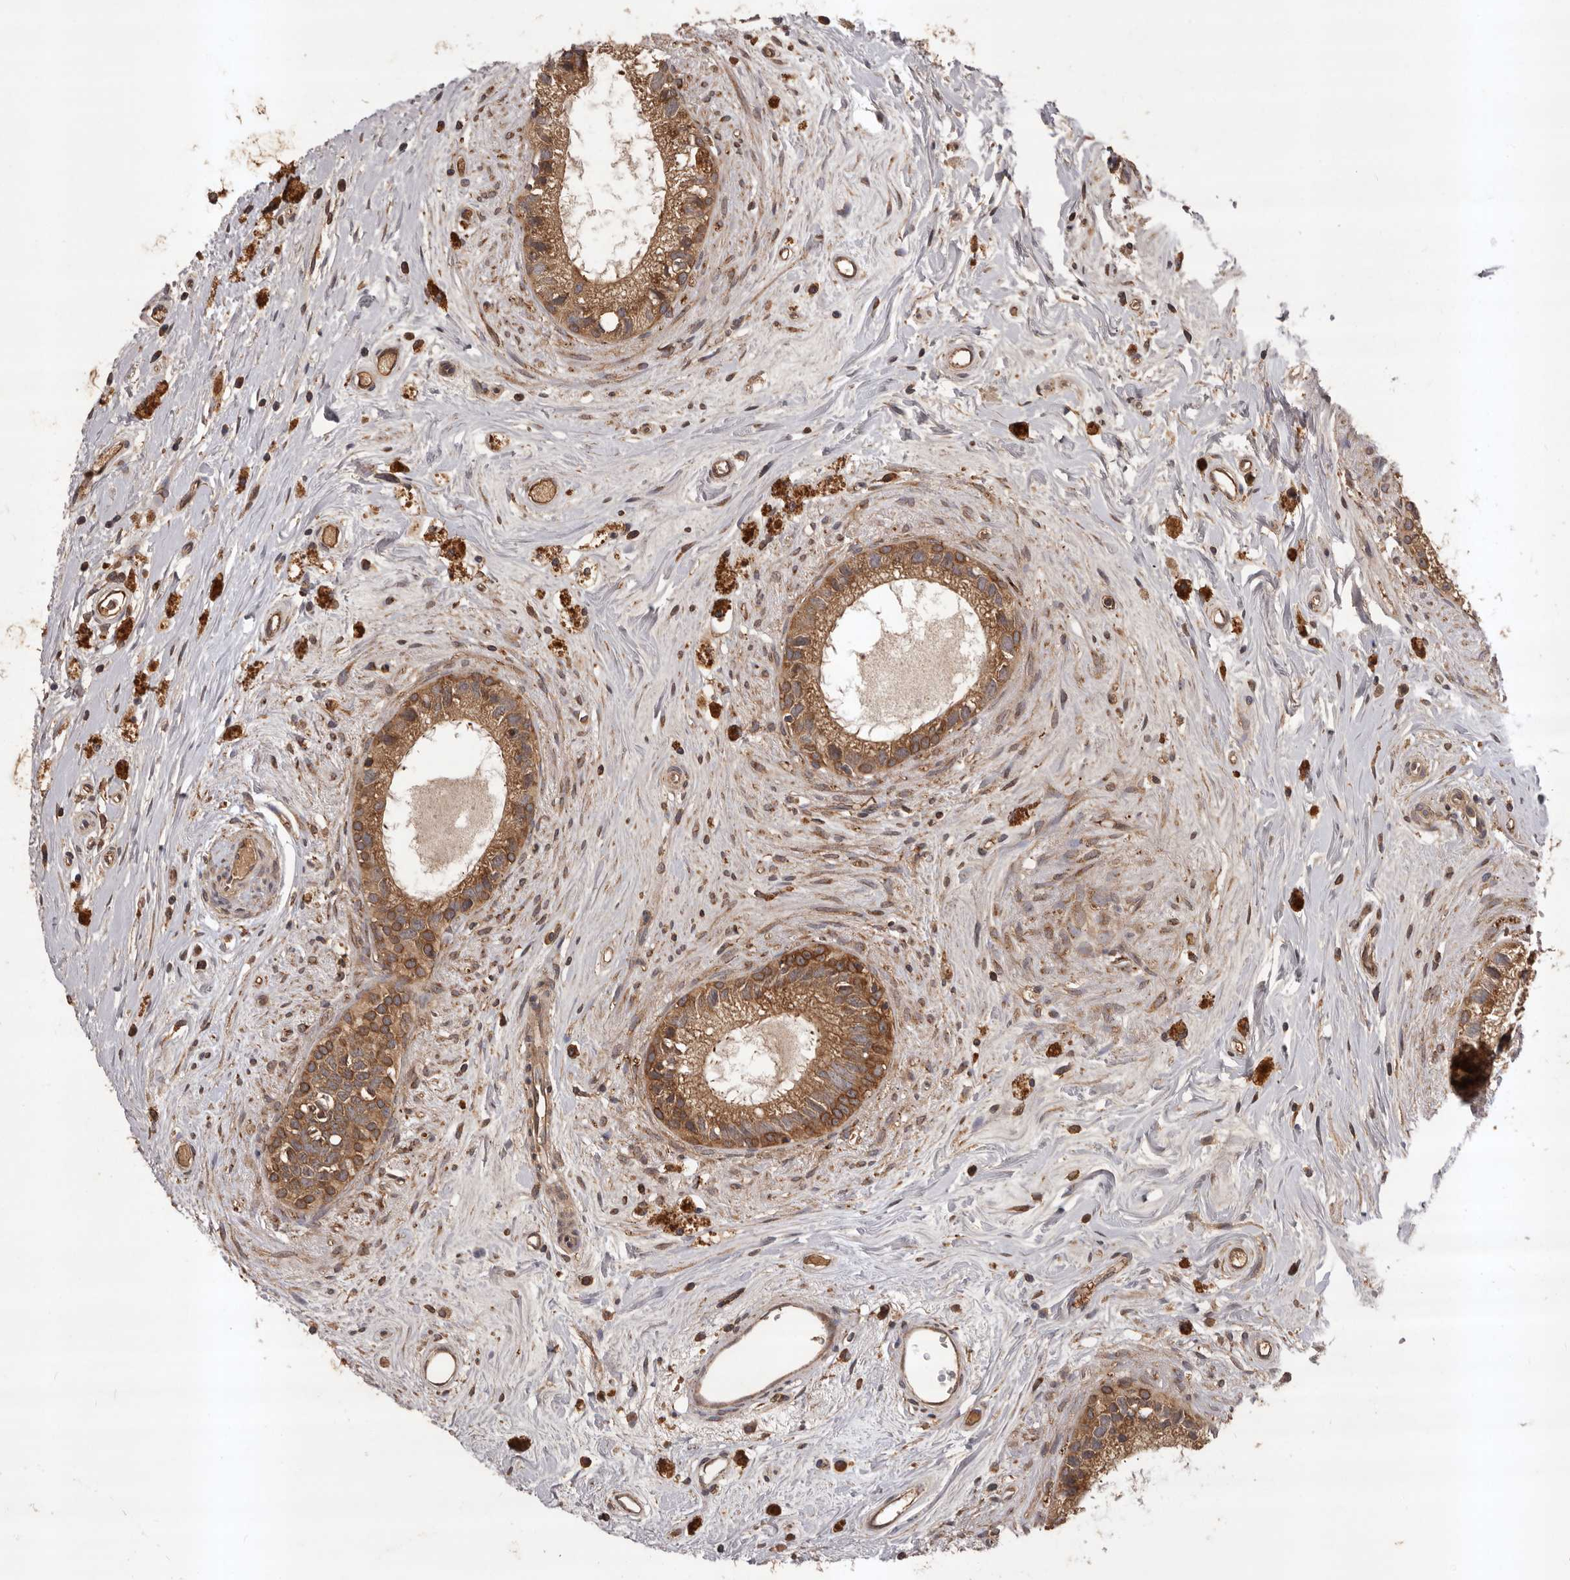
{"staining": {"intensity": "moderate", "quantity": ">75%", "location": "cytoplasmic/membranous"}, "tissue": "epididymis", "cell_type": "Glandular cells", "image_type": "normal", "snomed": [{"axis": "morphology", "description": "Normal tissue, NOS"}, {"axis": "topography", "description": "Epididymis"}], "caption": "Approximately >75% of glandular cells in unremarkable epididymis display moderate cytoplasmic/membranous protein expression as visualized by brown immunohistochemical staining.", "gene": "SLC22A3", "patient": {"sex": "male", "age": 80}}